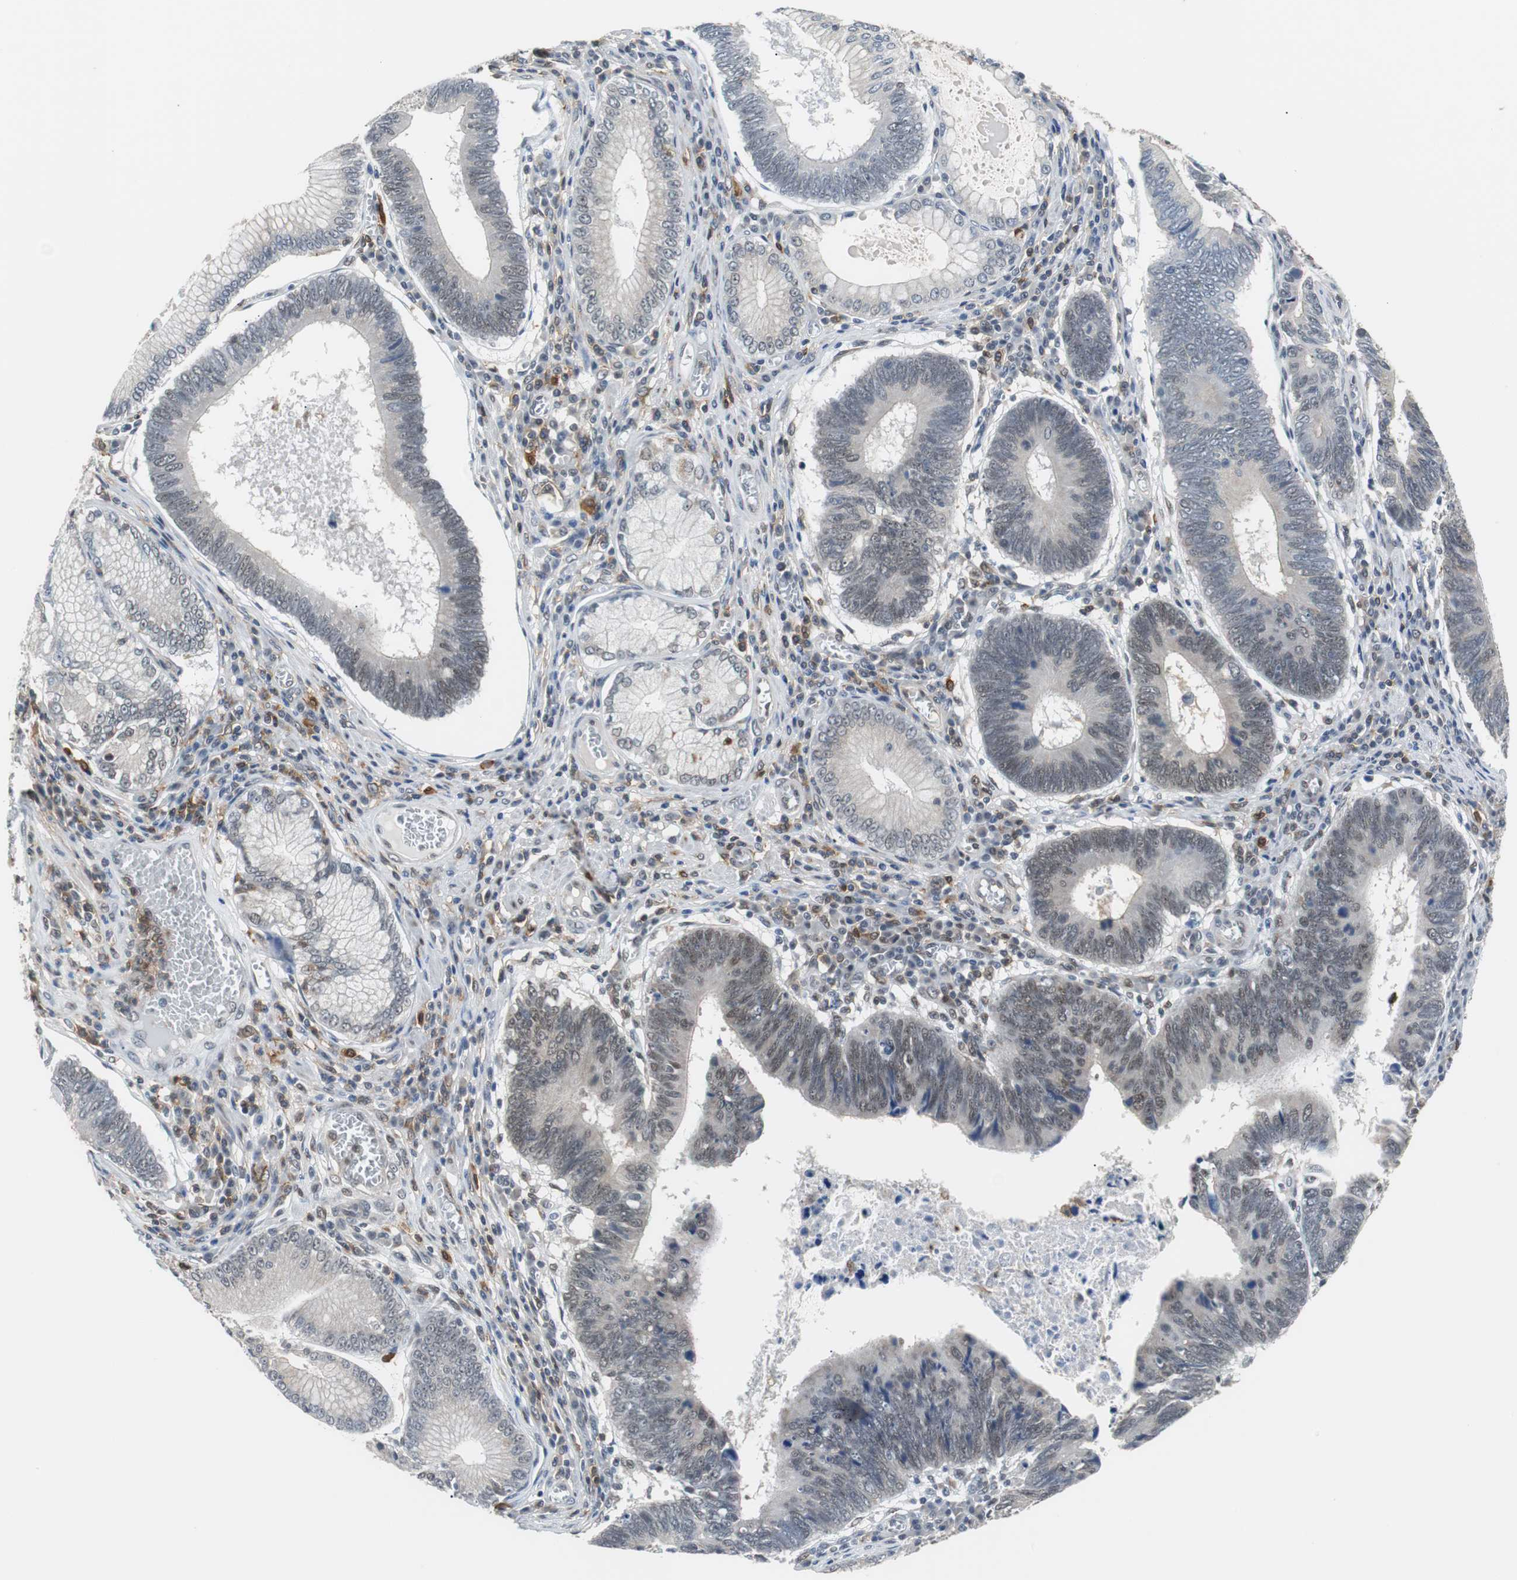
{"staining": {"intensity": "moderate", "quantity": "<25%", "location": "nuclear"}, "tissue": "stomach cancer", "cell_type": "Tumor cells", "image_type": "cancer", "snomed": [{"axis": "morphology", "description": "Adenocarcinoma, NOS"}, {"axis": "topography", "description": "Stomach"}], "caption": "Stomach cancer (adenocarcinoma) stained with IHC exhibits moderate nuclear positivity in about <25% of tumor cells.", "gene": "SIRT1", "patient": {"sex": "male", "age": 59}}